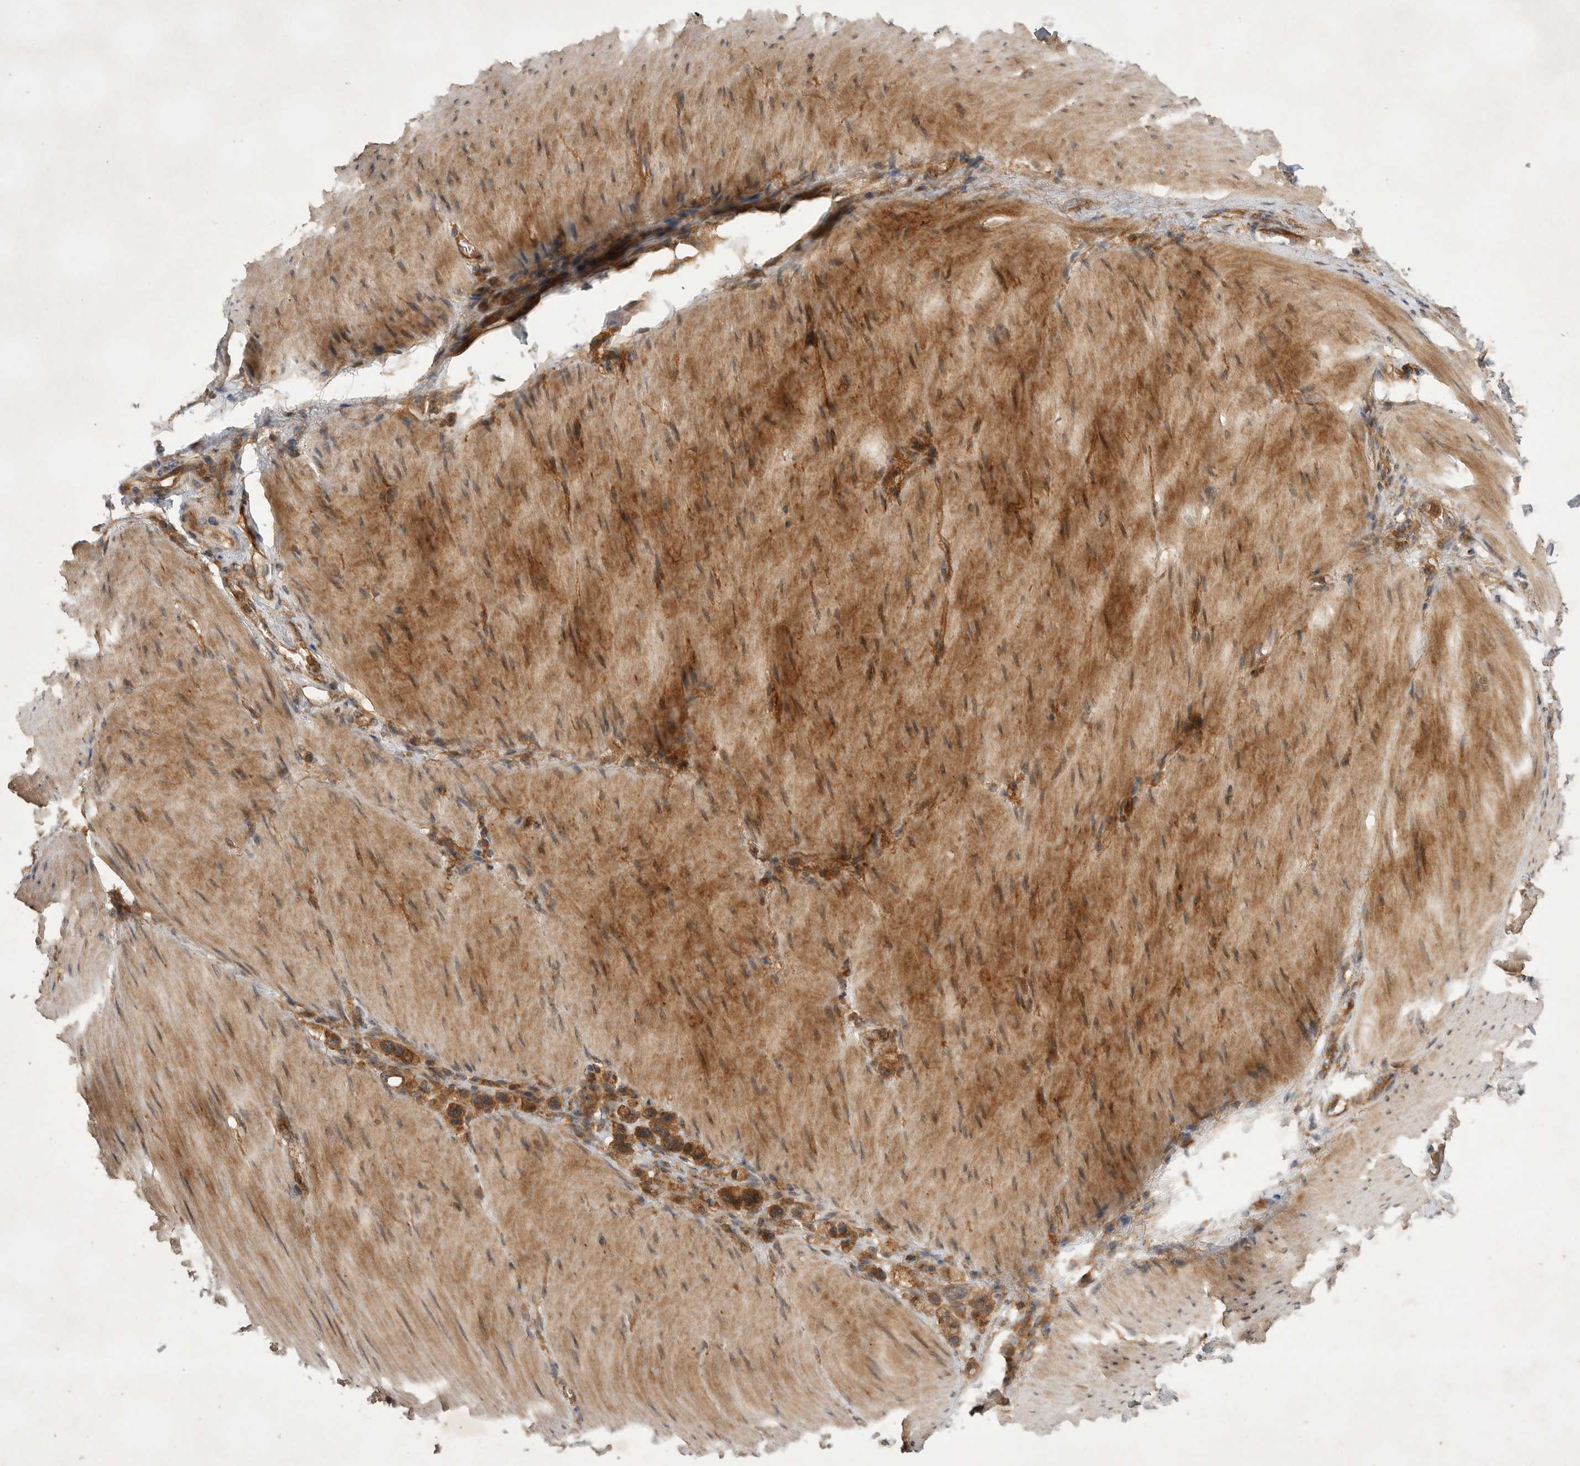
{"staining": {"intensity": "moderate", "quantity": ">75%", "location": "cytoplasmic/membranous"}, "tissue": "stomach cancer", "cell_type": "Tumor cells", "image_type": "cancer", "snomed": [{"axis": "morphology", "description": "Adenocarcinoma, NOS"}, {"axis": "topography", "description": "Stomach"}], "caption": "Stomach cancer tissue shows moderate cytoplasmic/membranous staining in about >75% of tumor cells, visualized by immunohistochemistry. Using DAB (brown) and hematoxylin (blue) stains, captured at high magnification using brightfield microscopy.", "gene": "ZNF232", "patient": {"sex": "female", "age": 65}}